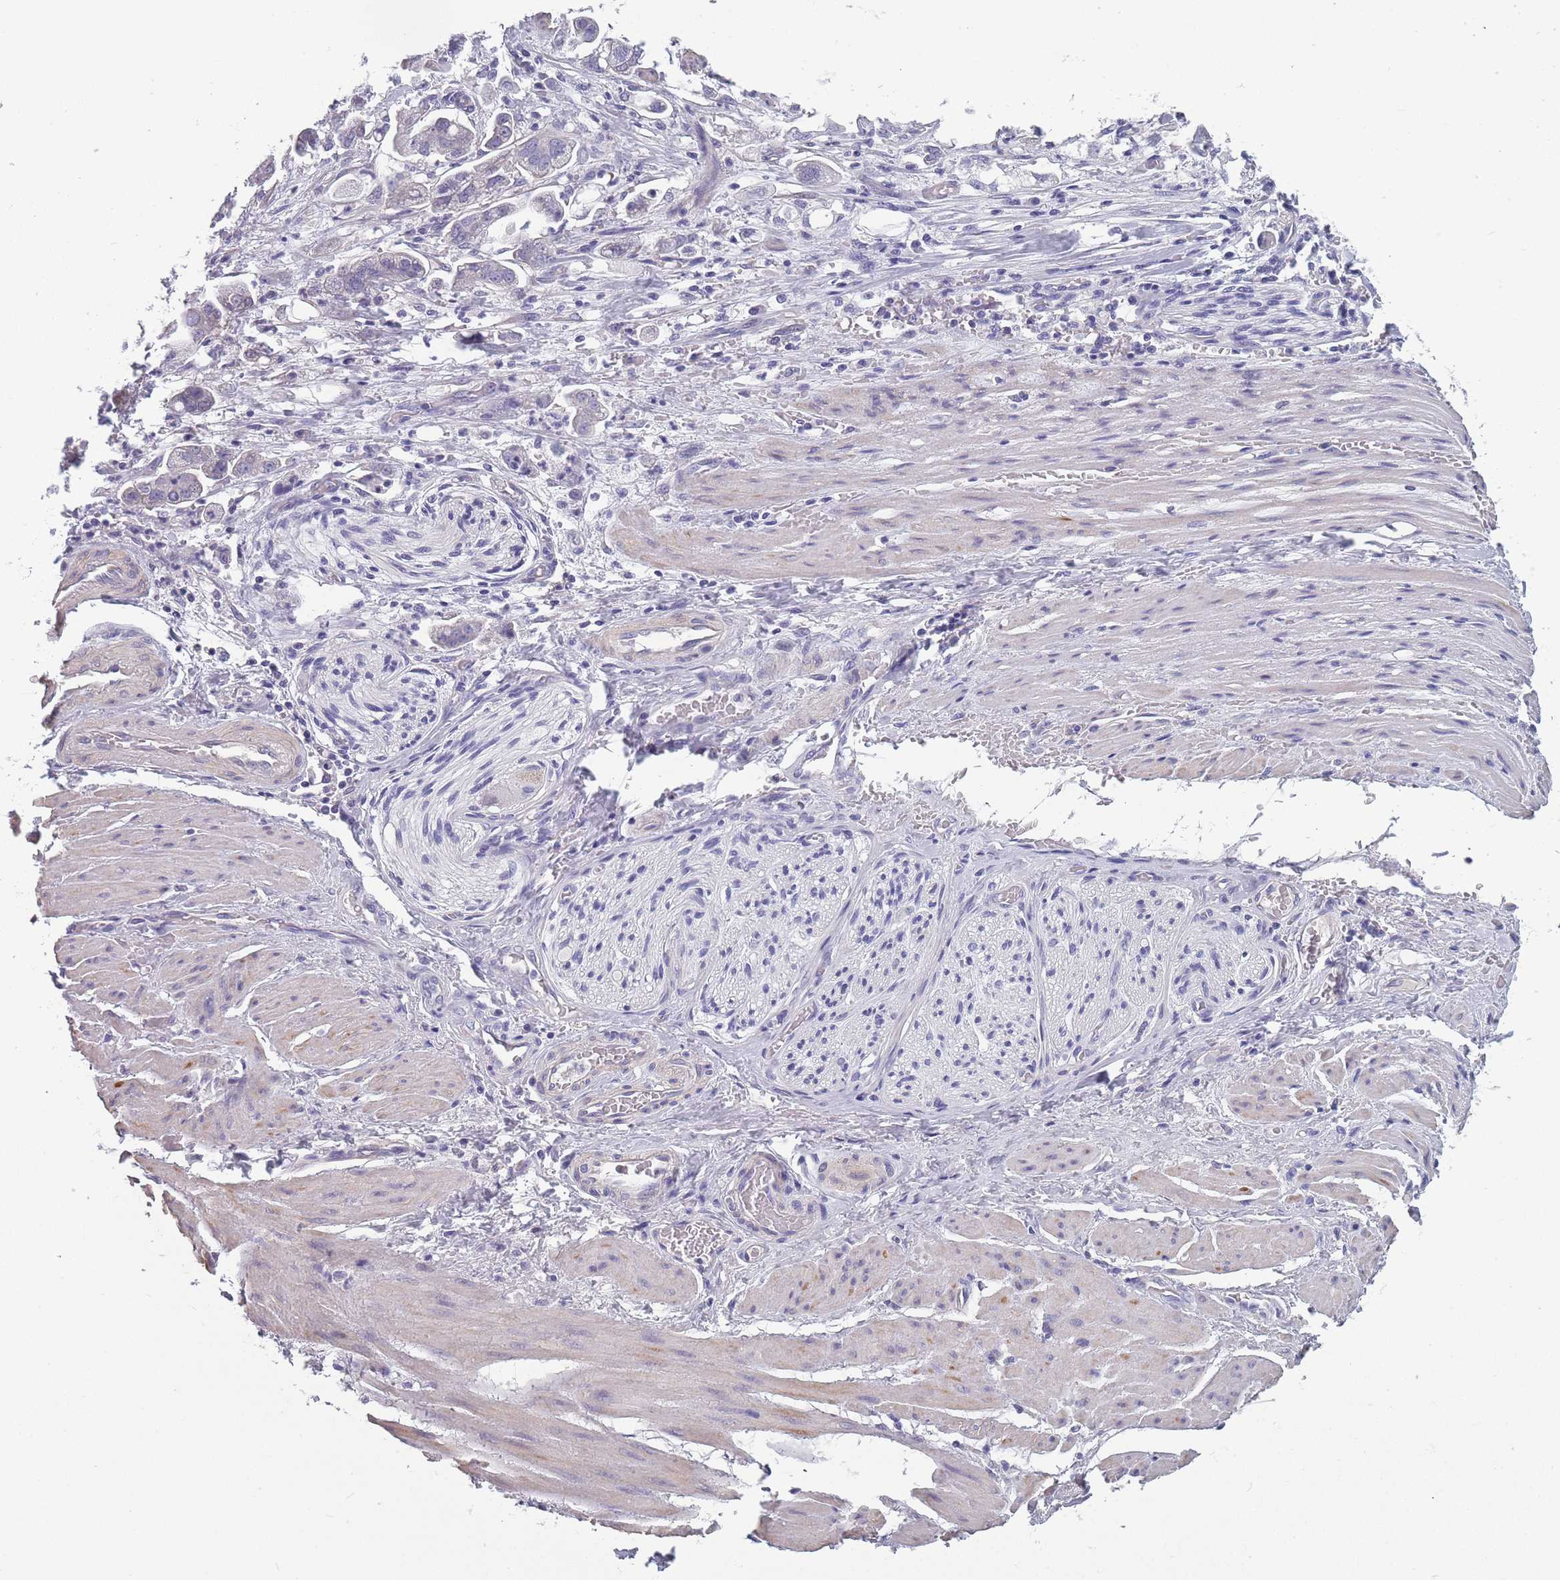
{"staining": {"intensity": "negative", "quantity": "none", "location": "none"}, "tissue": "stomach cancer", "cell_type": "Tumor cells", "image_type": "cancer", "snomed": [{"axis": "morphology", "description": "Adenocarcinoma, NOS"}, {"axis": "topography", "description": "Stomach"}], "caption": "This histopathology image is of stomach cancer (adenocarcinoma) stained with immunohistochemistry to label a protein in brown with the nuclei are counter-stained blue. There is no expression in tumor cells.", "gene": "OR4C5", "patient": {"sex": "male", "age": 62}}